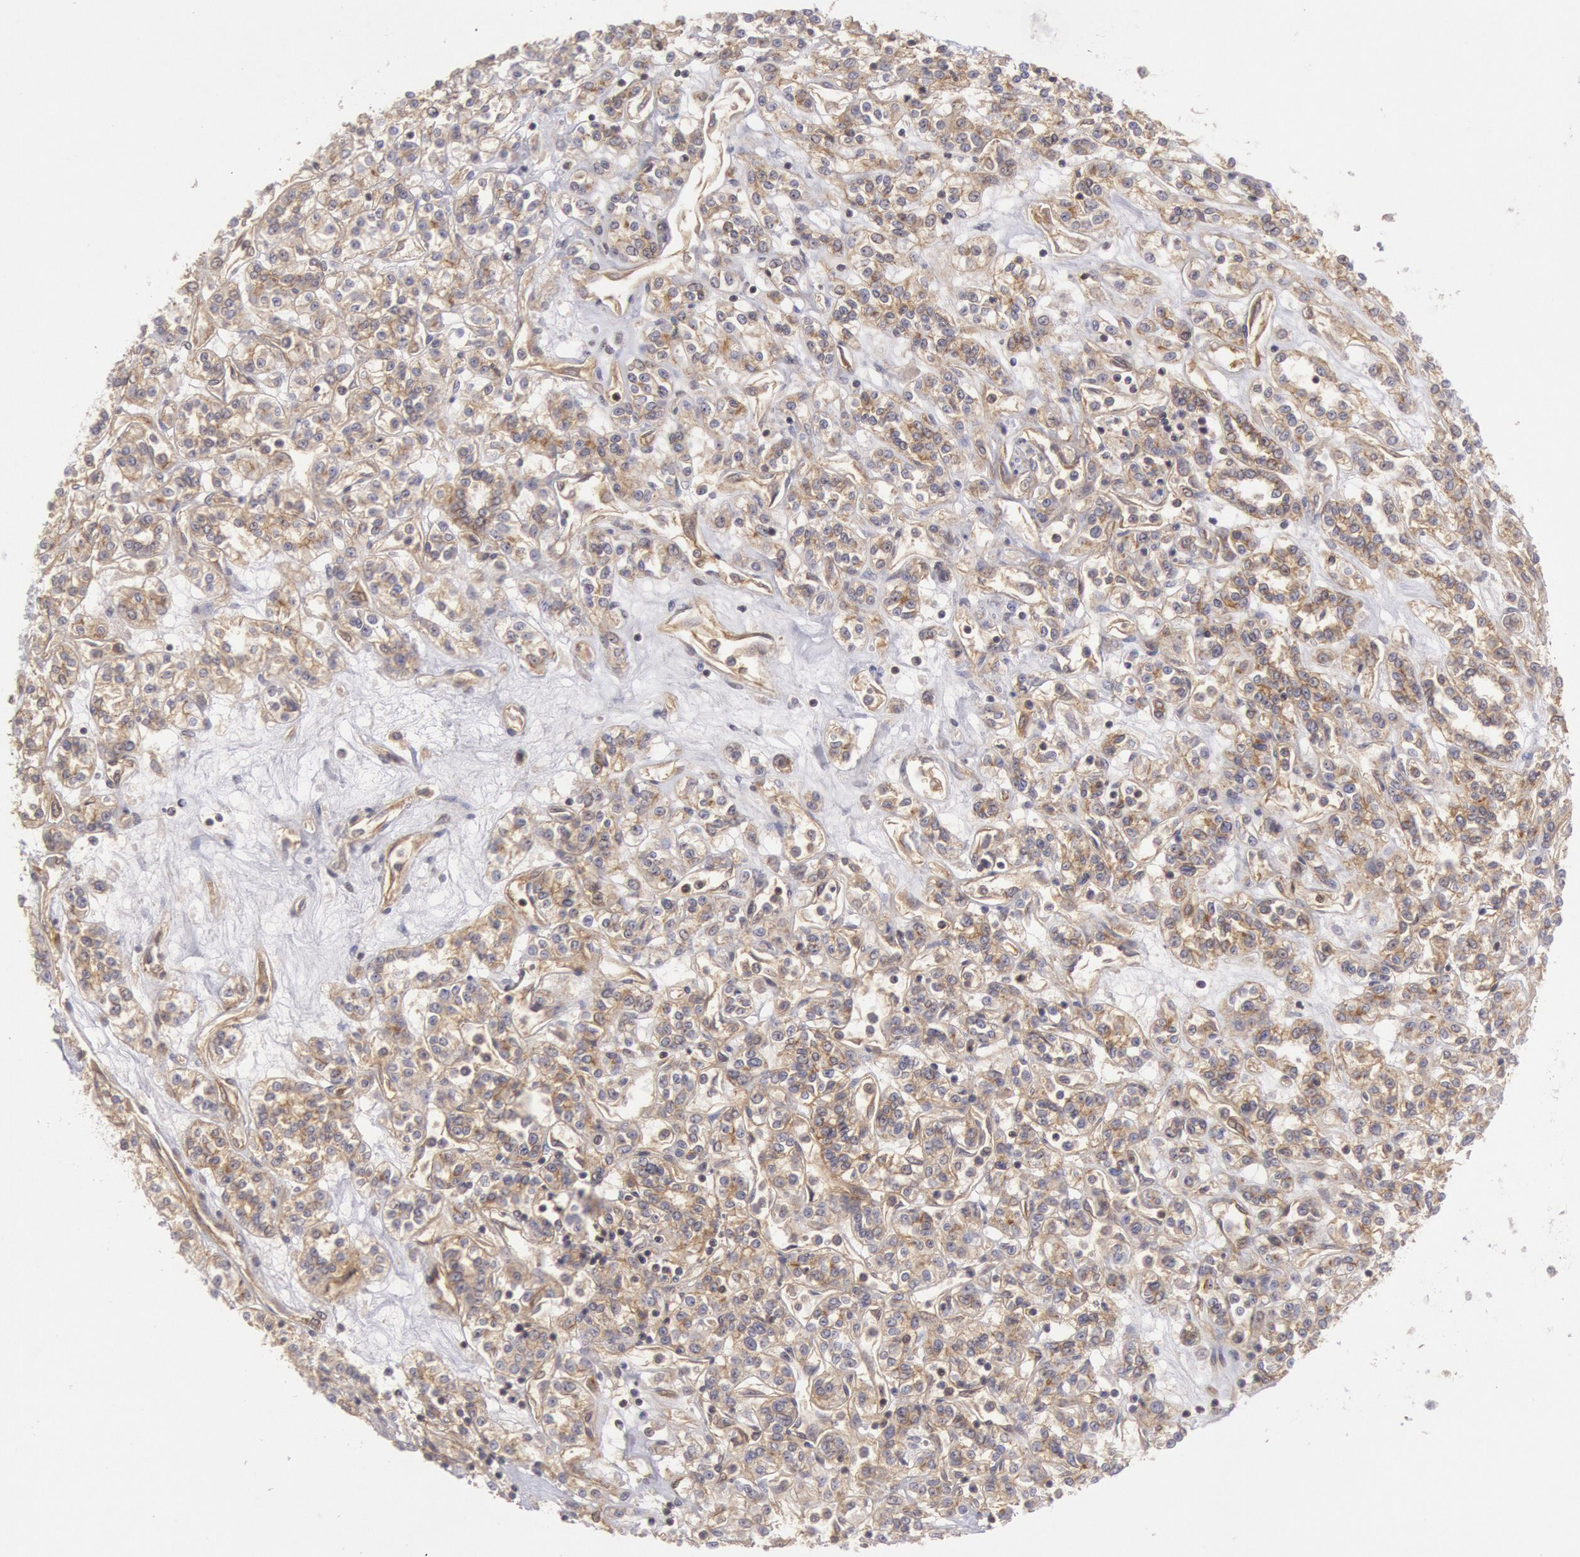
{"staining": {"intensity": "moderate", "quantity": "25%-75%", "location": "cytoplasmic/membranous"}, "tissue": "renal cancer", "cell_type": "Tumor cells", "image_type": "cancer", "snomed": [{"axis": "morphology", "description": "Adenocarcinoma, NOS"}, {"axis": "topography", "description": "Kidney"}], "caption": "Protein expression analysis of renal adenocarcinoma exhibits moderate cytoplasmic/membranous expression in approximately 25%-75% of tumor cells.", "gene": "STX4", "patient": {"sex": "female", "age": 76}}